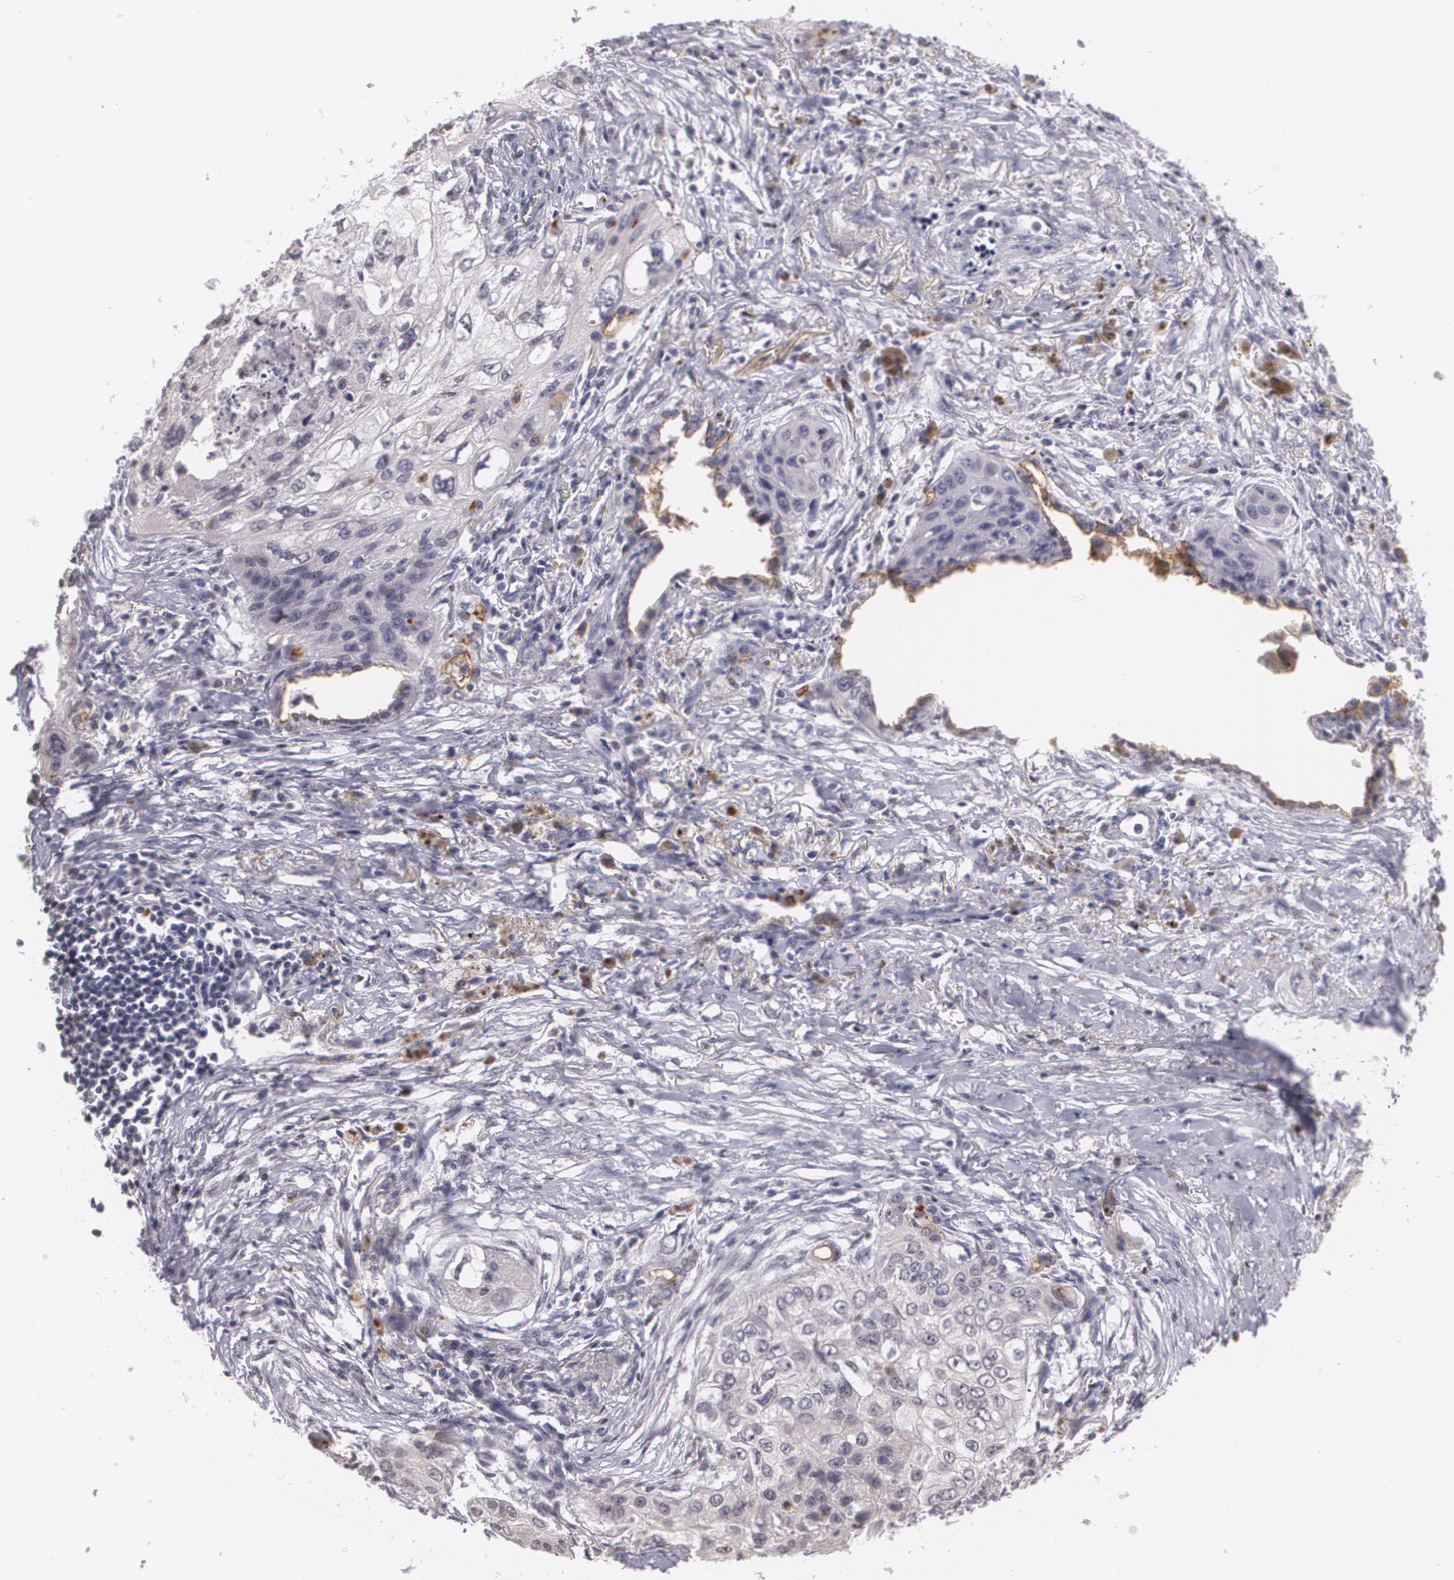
{"staining": {"intensity": "negative", "quantity": "none", "location": "none"}, "tissue": "lung cancer", "cell_type": "Tumor cells", "image_type": "cancer", "snomed": [{"axis": "morphology", "description": "Squamous cell carcinoma, NOS"}, {"axis": "topography", "description": "Lung"}], "caption": "Tumor cells show no significant staining in lung cancer (squamous cell carcinoma). (Brightfield microscopy of DAB (3,3'-diaminobenzidine) immunohistochemistry (IHC) at high magnification).", "gene": "MUC1", "patient": {"sex": "male", "age": 71}}